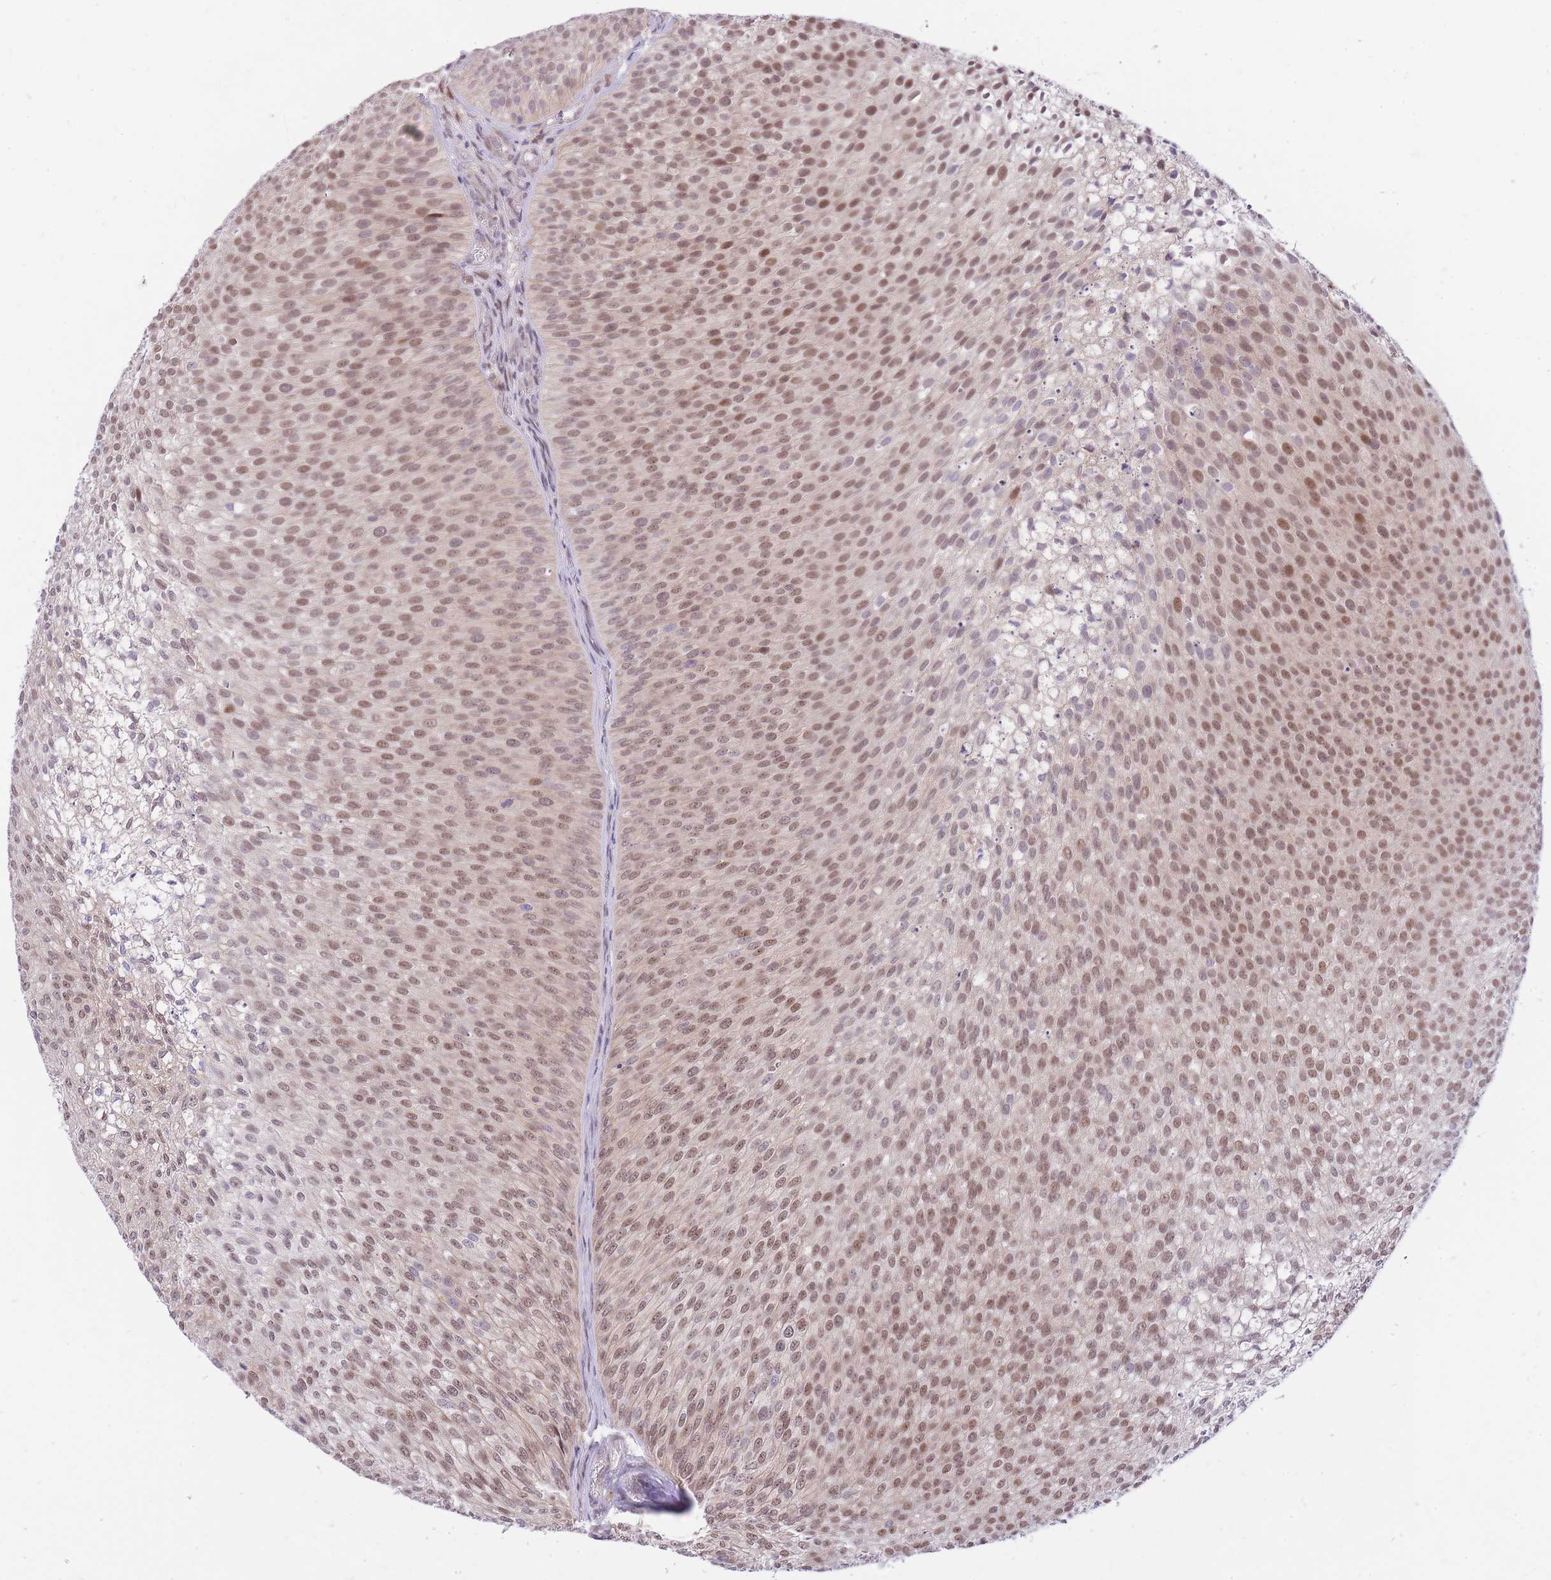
{"staining": {"intensity": "moderate", "quantity": ">75%", "location": "nuclear"}, "tissue": "urothelial cancer", "cell_type": "Tumor cells", "image_type": "cancer", "snomed": [{"axis": "morphology", "description": "Urothelial carcinoma, Low grade"}, {"axis": "topography", "description": "Urinary bladder"}], "caption": "This is an image of IHC staining of urothelial cancer, which shows moderate expression in the nuclear of tumor cells.", "gene": "MINDY2", "patient": {"sex": "male", "age": 91}}